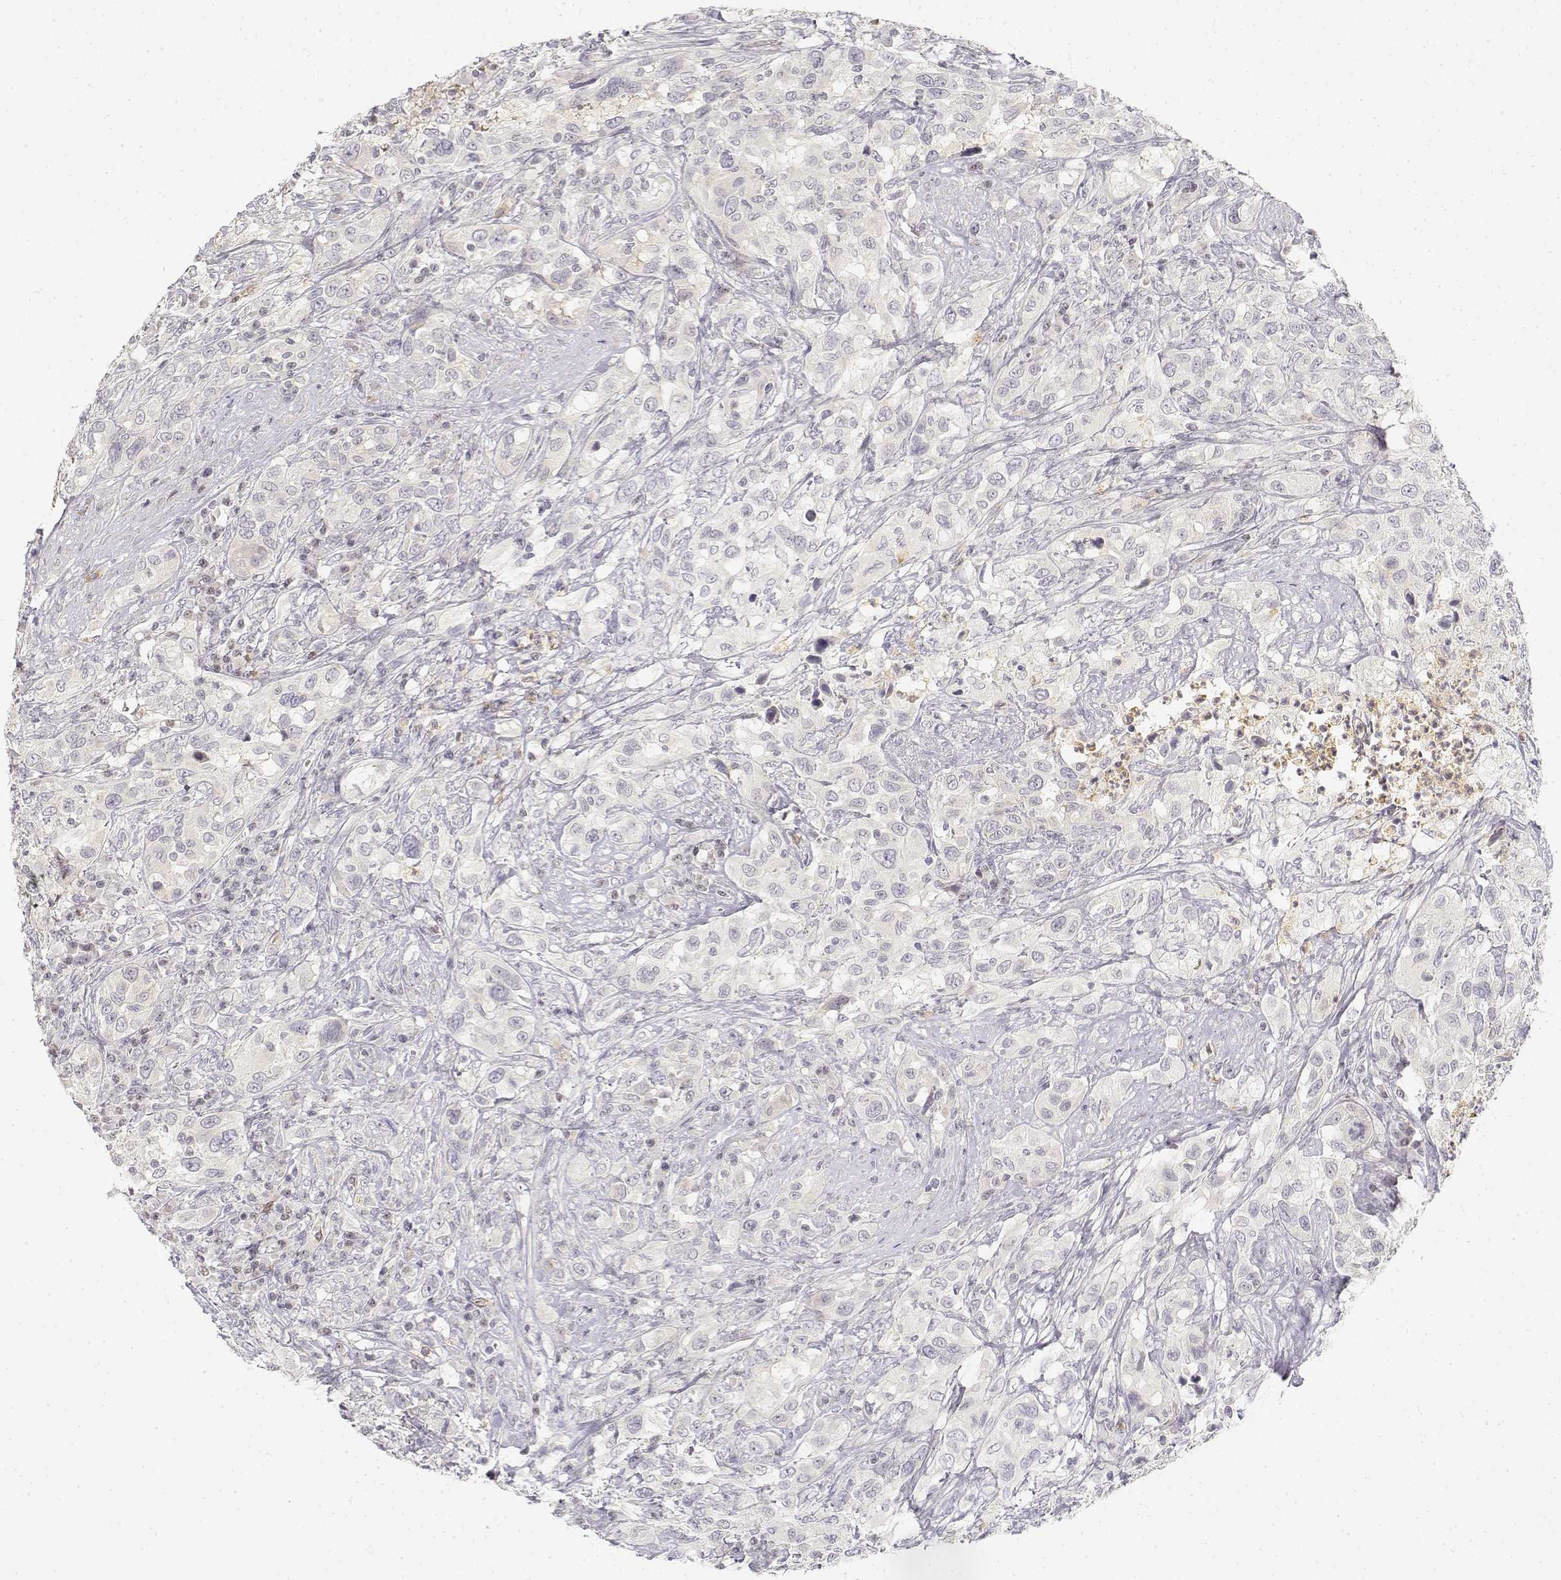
{"staining": {"intensity": "negative", "quantity": "none", "location": "none"}, "tissue": "urothelial cancer", "cell_type": "Tumor cells", "image_type": "cancer", "snomed": [{"axis": "morphology", "description": "Urothelial carcinoma, NOS"}, {"axis": "morphology", "description": "Urothelial carcinoma, High grade"}, {"axis": "topography", "description": "Urinary bladder"}], "caption": "The histopathology image shows no significant staining in tumor cells of urothelial cancer. The staining is performed using DAB (3,3'-diaminobenzidine) brown chromogen with nuclei counter-stained in using hematoxylin.", "gene": "GLIPR1L2", "patient": {"sex": "female", "age": 64}}